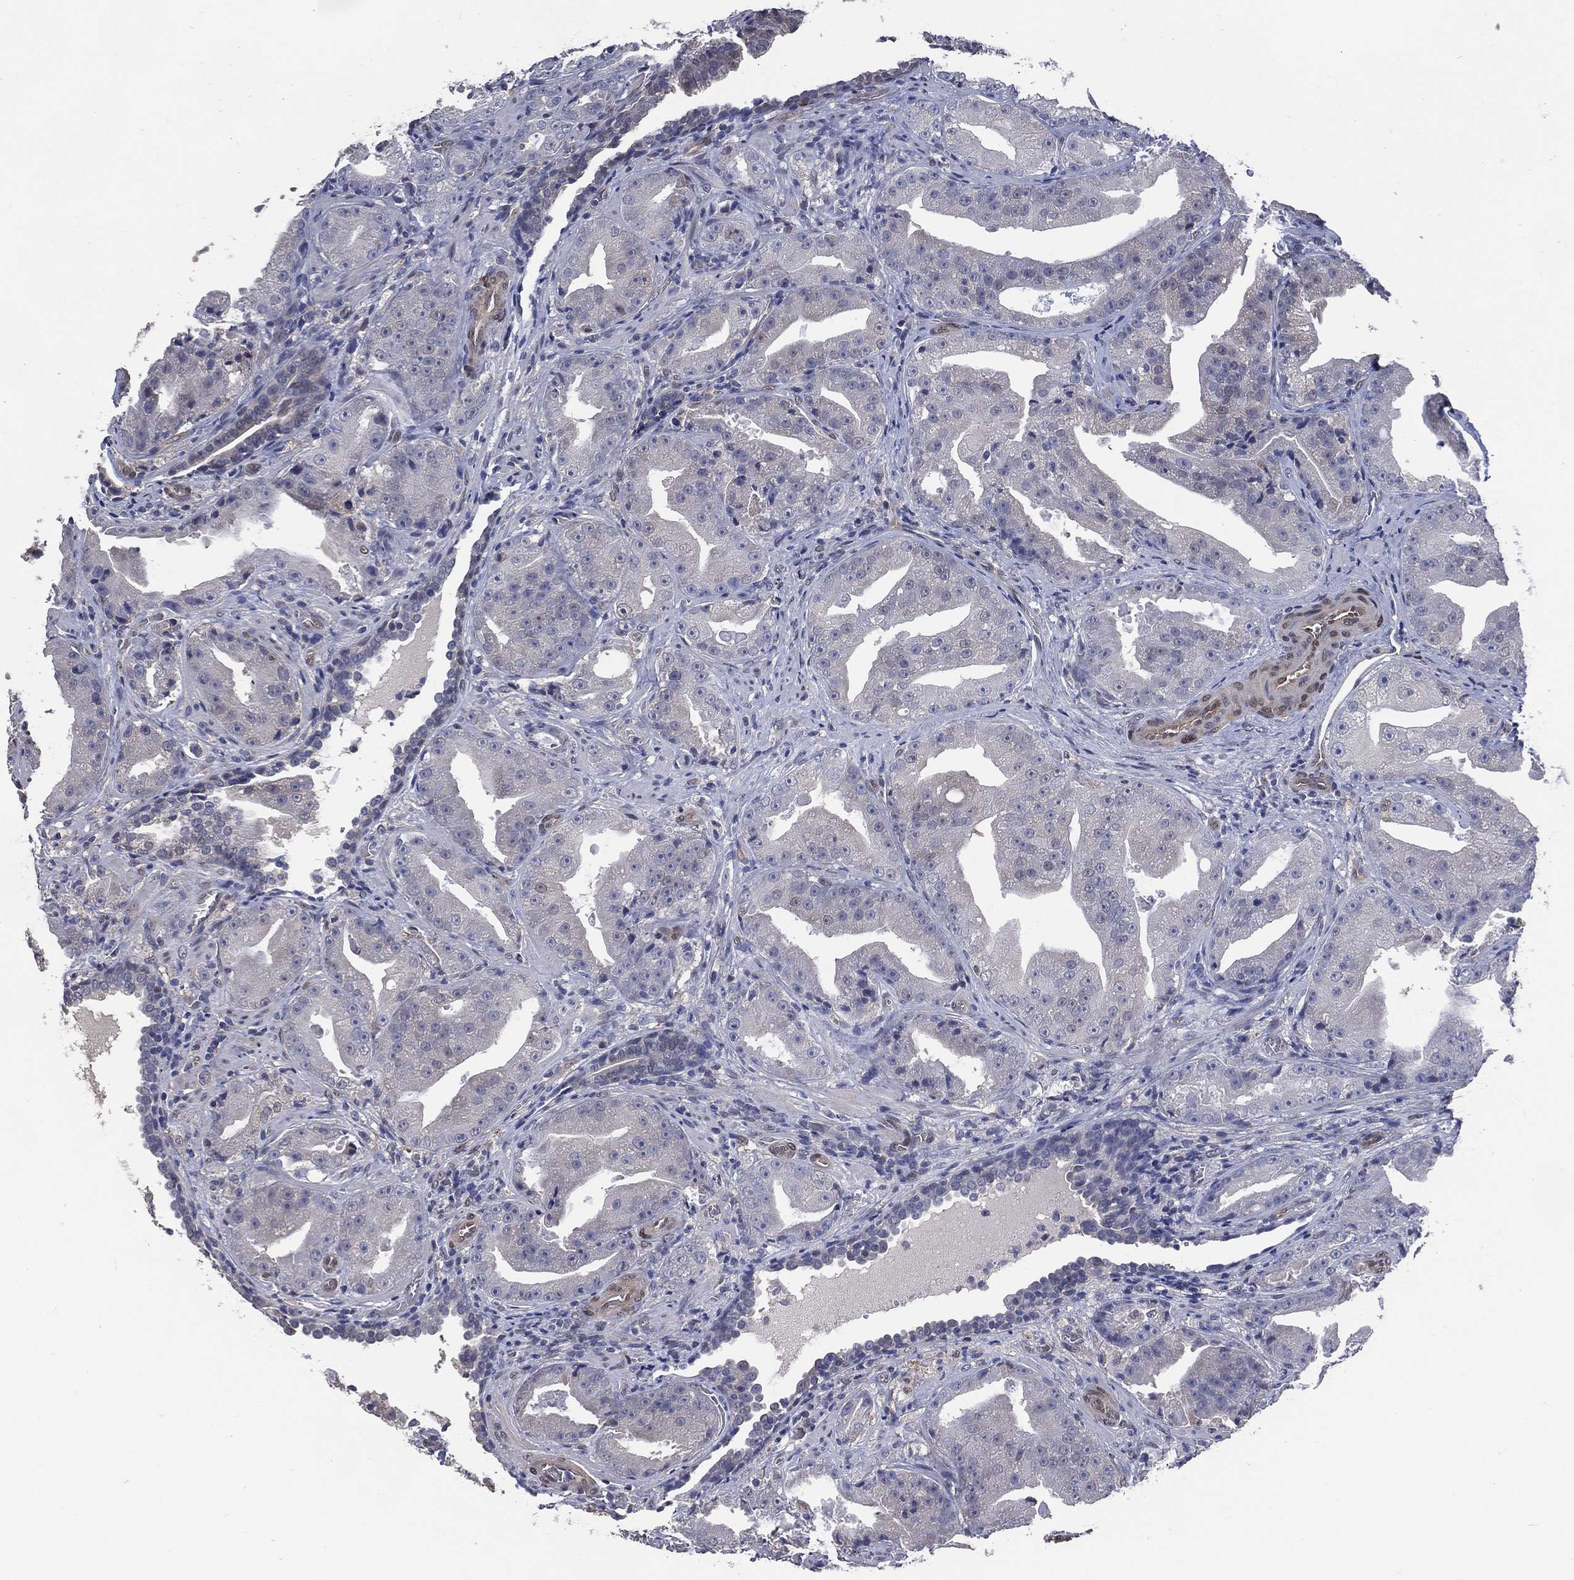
{"staining": {"intensity": "negative", "quantity": "none", "location": "none"}, "tissue": "prostate cancer", "cell_type": "Tumor cells", "image_type": "cancer", "snomed": [{"axis": "morphology", "description": "Adenocarcinoma, Low grade"}, {"axis": "topography", "description": "Prostate"}], "caption": "This is a photomicrograph of IHC staining of prostate cancer (low-grade adenocarcinoma), which shows no staining in tumor cells.", "gene": "AK1", "patient": {"sex": "male", "age": 62}}